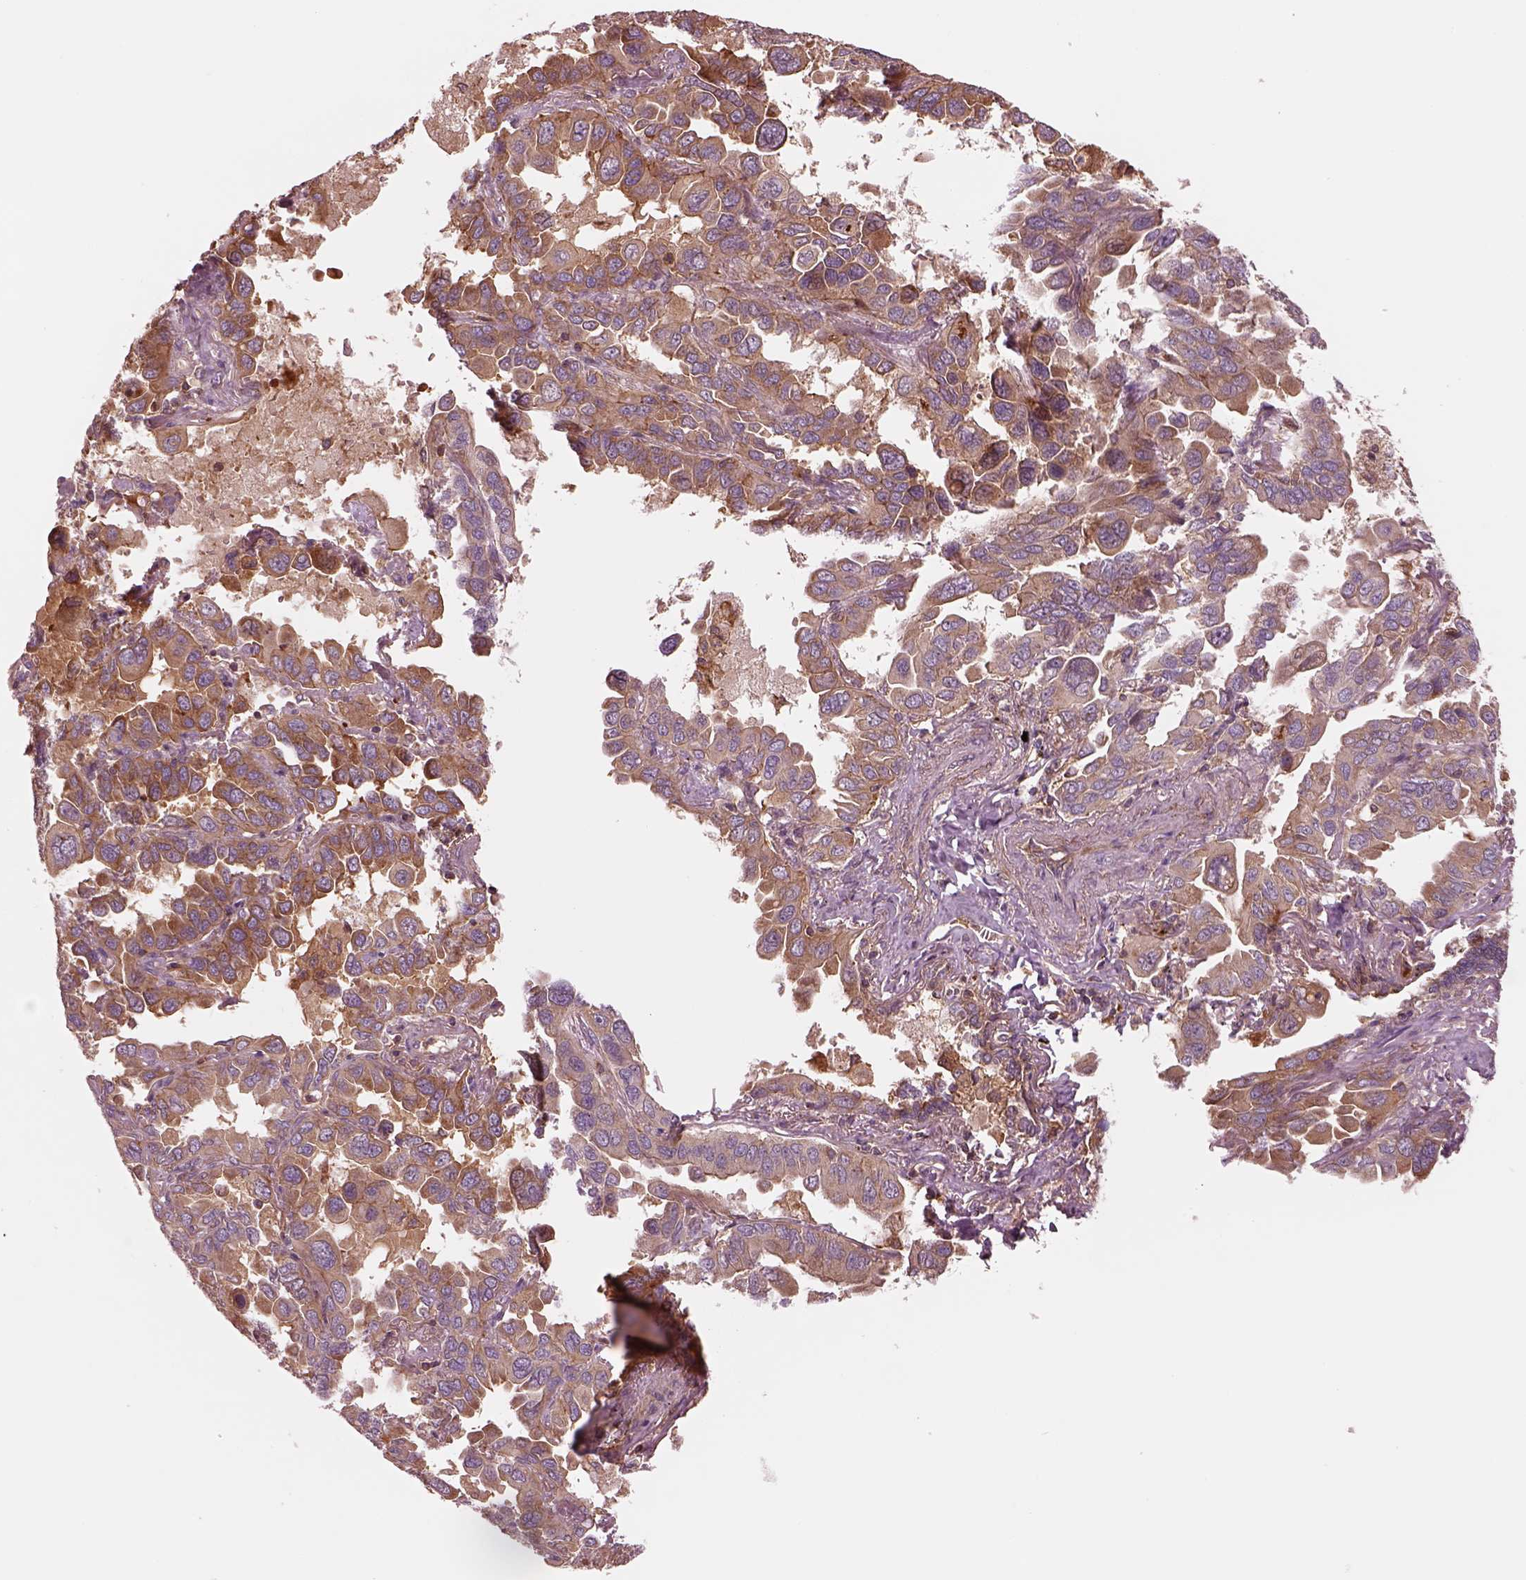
{"staining": {"intensity": "moderate", "quantity": "<25%", "location": "cytoplasmic/membranous"}, "tissue": "lung cancer", "cell_type": "Tumor cells", "image_type": "cancer", "snomed": [{"axis": "morphology", "description": "Adenocarcinoma, NOS"}, {"axis": "topography", "description": "Lung"}], "caption": "This micrograph demonstrates IHC staining of human adenocarcinoma (lung), with low moderate cytoplasmic/membranous staining in approximately <25% of tumor cells.", "gene": "ASCC2", "patient": {"sex": "male", "age": 64}}